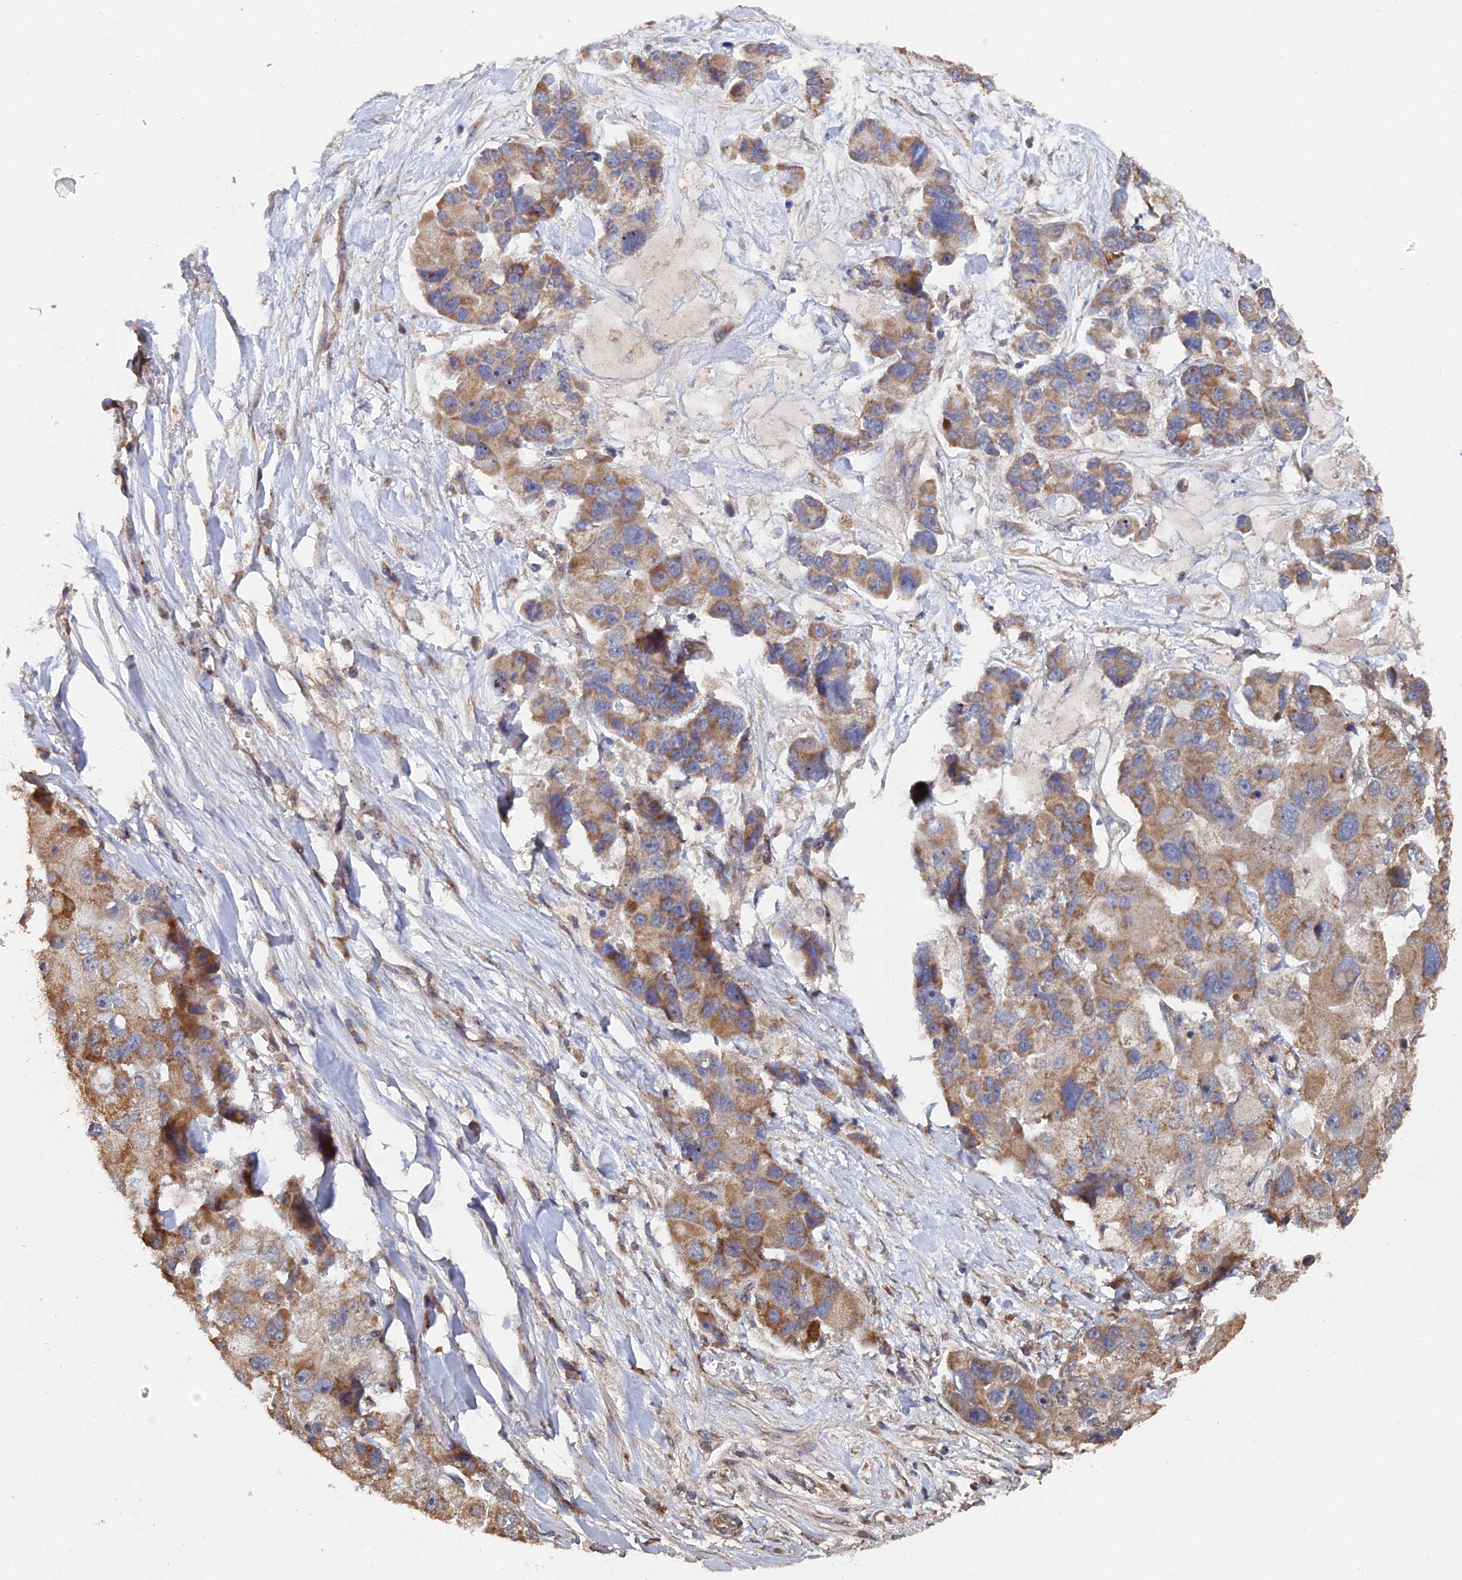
{"staining": {"intensity": "moderate", "quantity": ">75%", "location": "cytoplasmic/membranous"}, "tissue": "lung cancer", "cell_type": "Tumor cells", "image_type": "cancer", "snomed": [{"axis": "morphology", "description": "Adenocarcinoma, NOS"}, {"axis": "topography", "description": "Lung"}], "caption": "Lung cancer (adenocarcinoma) was stained to show a protein in brown. There is medium levels of moderate cytoplasmic/membranous staining in approximately >75% of tumor cells.", "gene": "SPANXN4", "patient": {"sex": "female", "age": 54}}